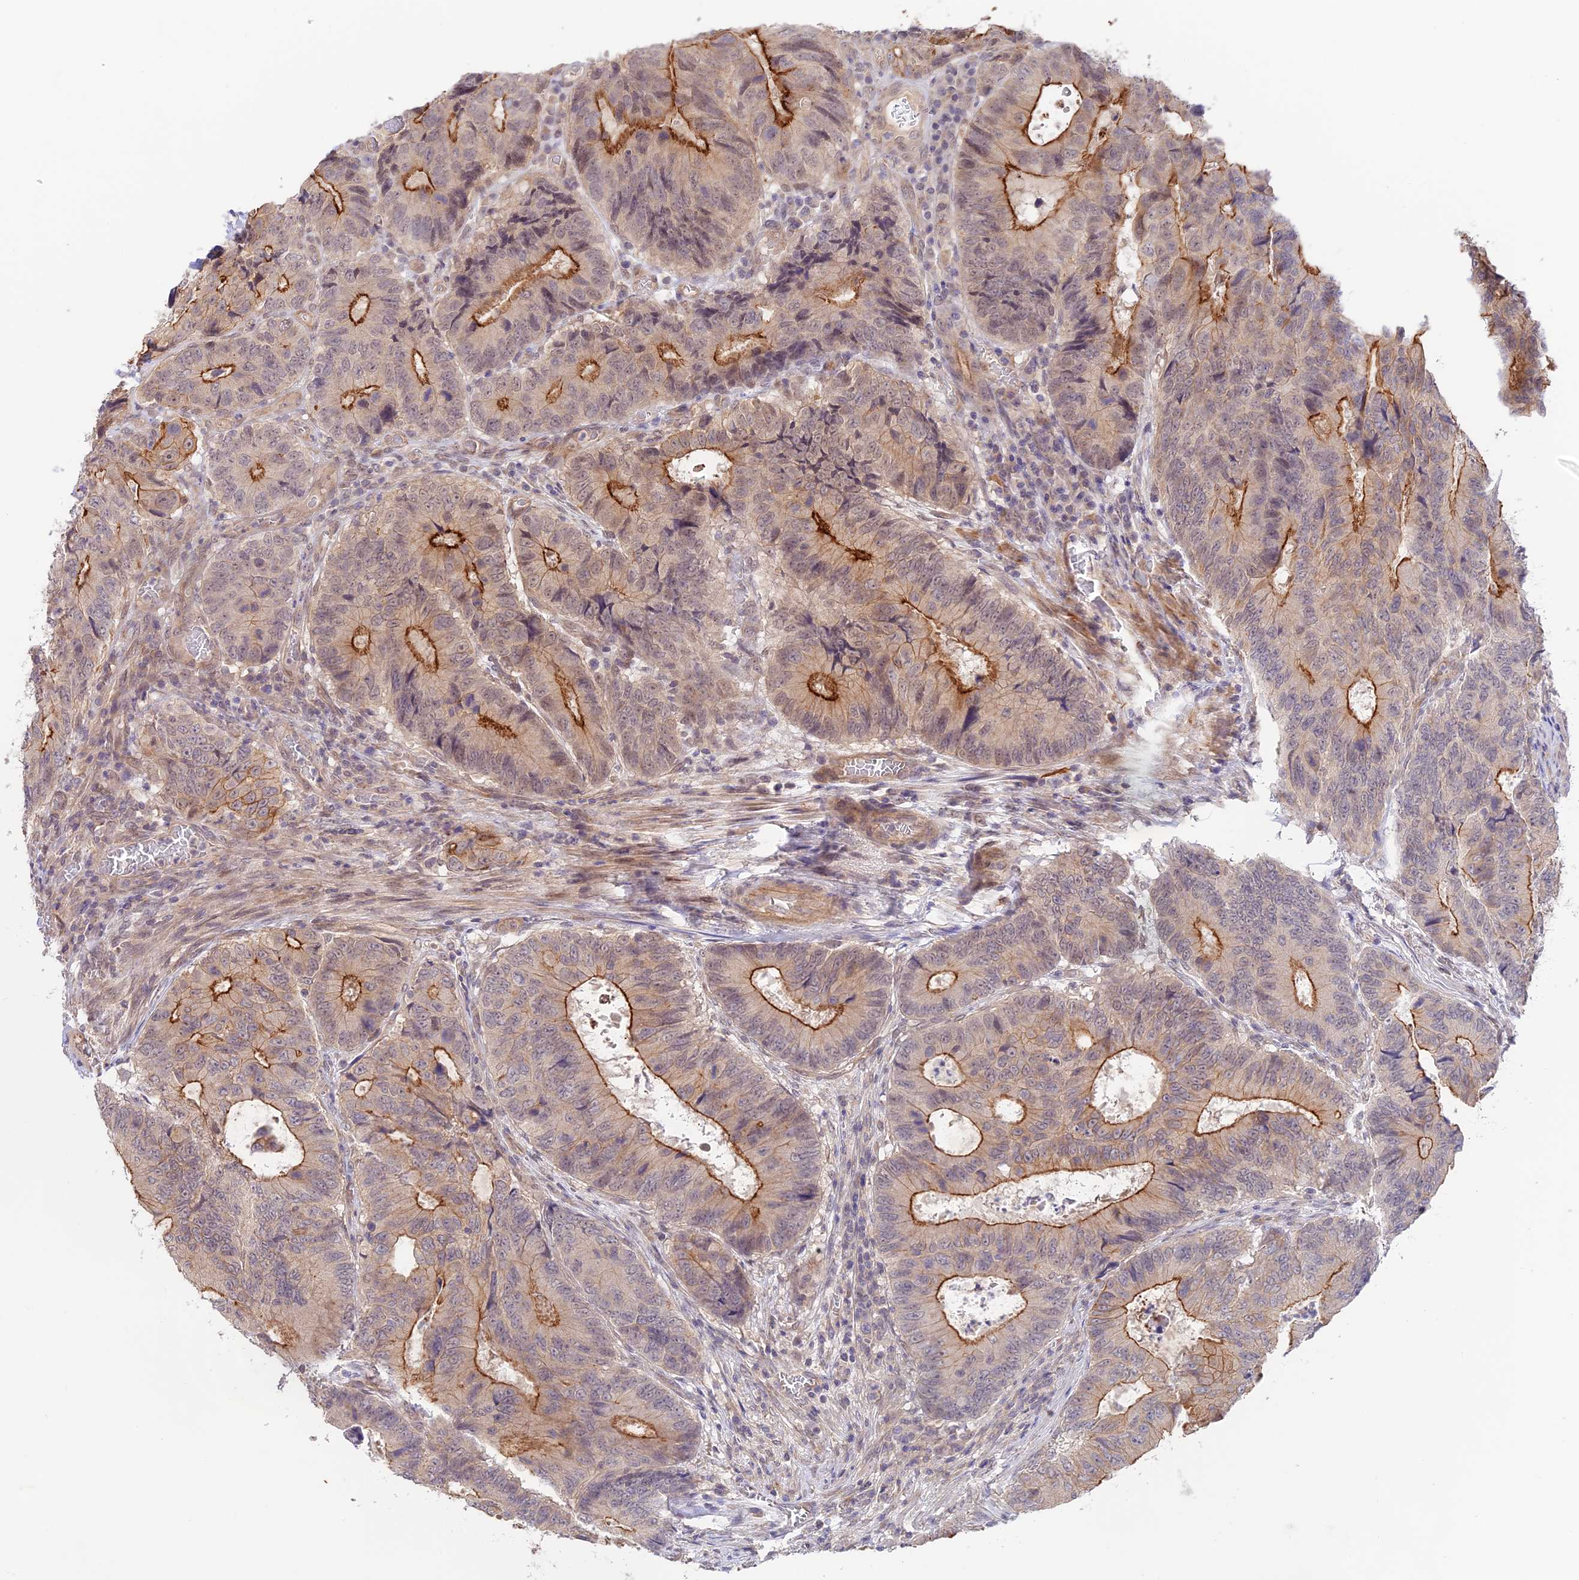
{"staining": {"intensity": "strong", "quantity": "<25%", "location": "cytoplasmic/membranous"}, "tissue": "colorectal cancer", "cell_type": "Tumor cells", "image_type": "cancer", "snomed": [{"axis": "morphology", "description": "Adenocarcinoma, NOS"}, {"axis": "topography", "description": "Colon"}], "caption": "Protein analysis of colorectal adenocarcinoma tissue shows strong cytoplasmic/membranous positivity in about <25% of tumor cells. The staining is performed using DAB (3,3'-diaminobenzidine) brown chromogen to label protein expression. The nuclei are counter-stained blue using hematoxylin.", "gene": "CAMSAP3", "patient": {"sex": "male", "age": 85}}